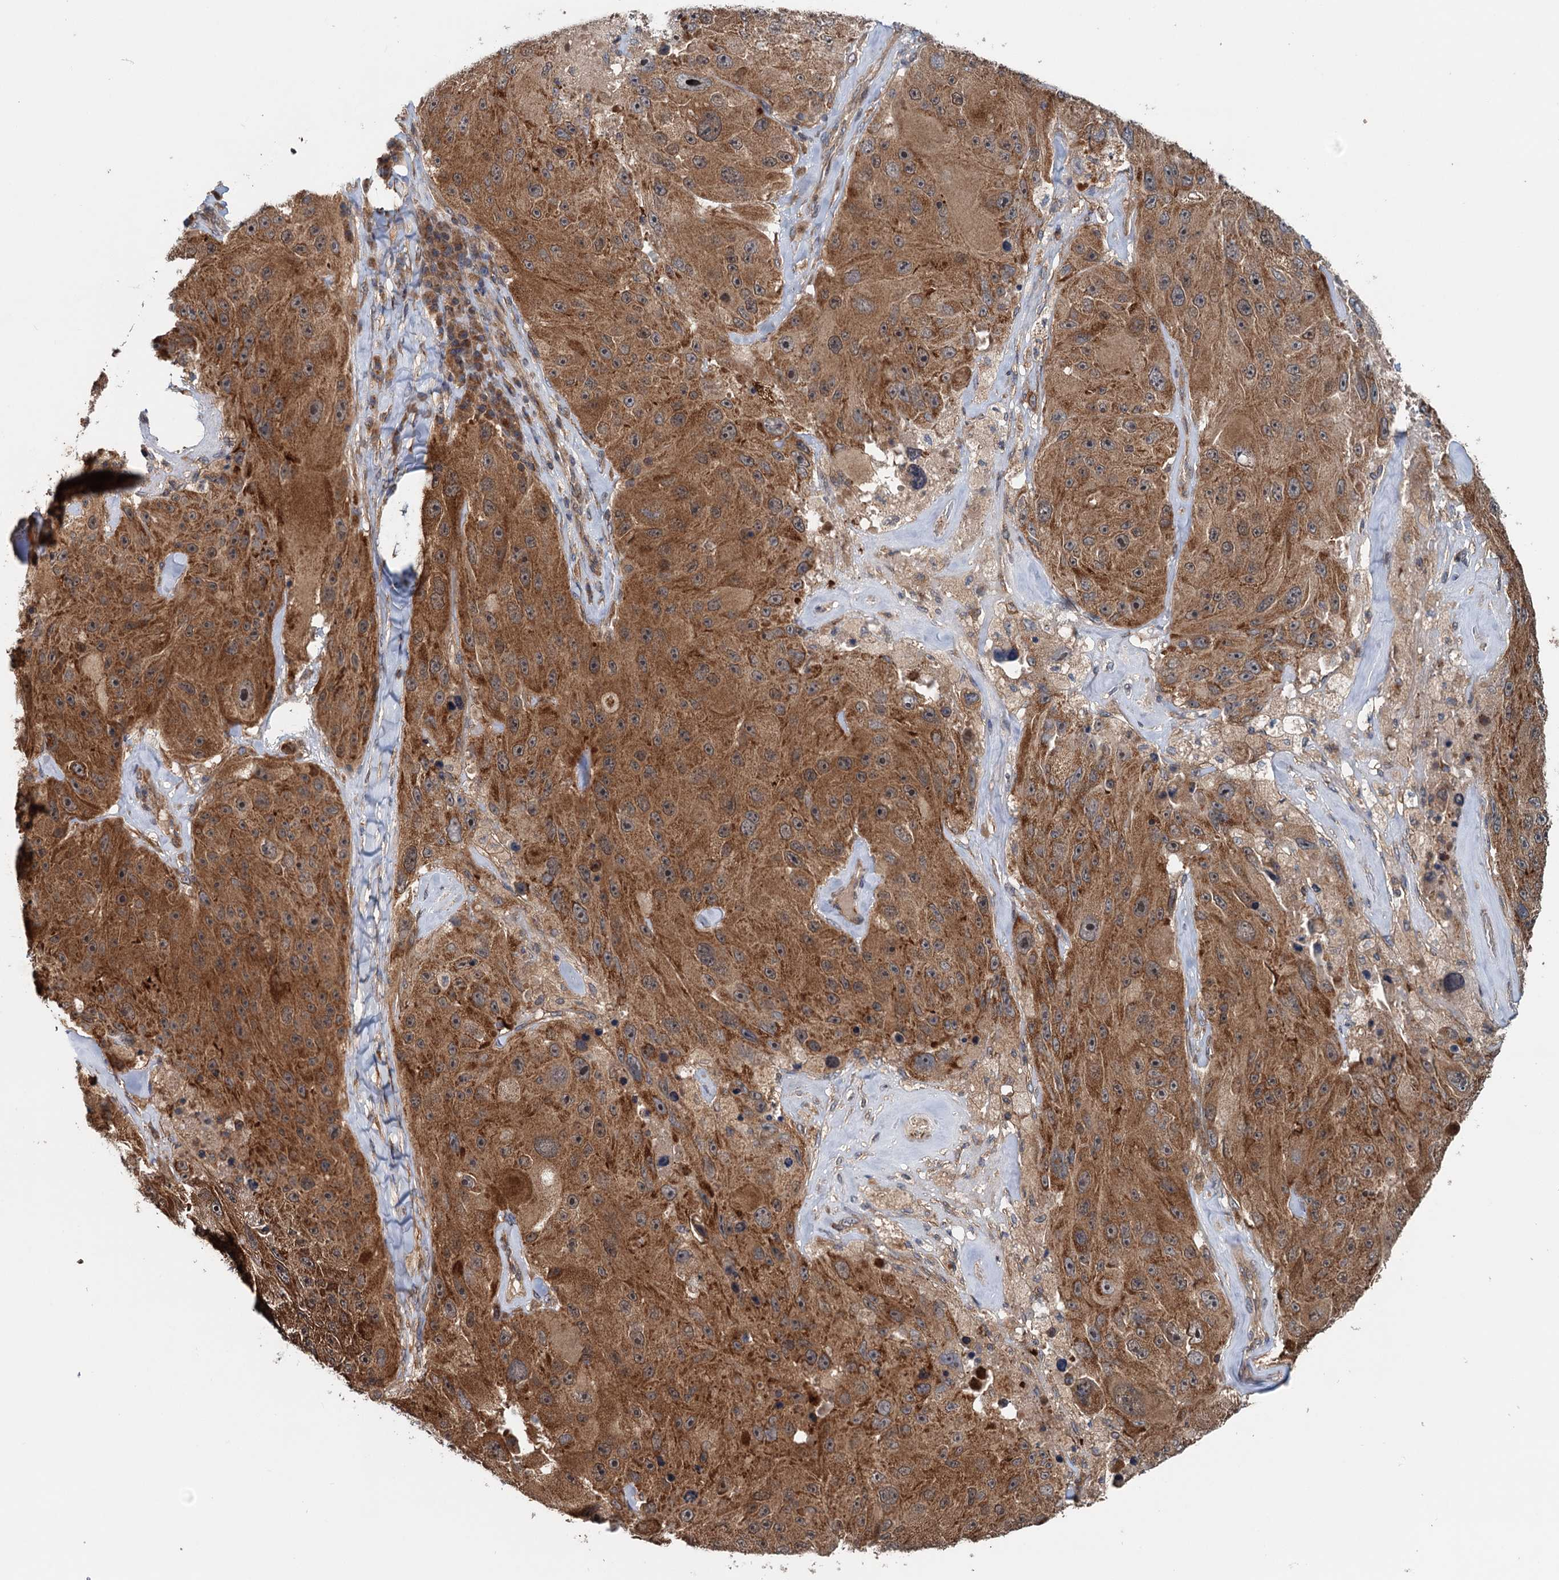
{"staining": {"intensity": "strong", "quantity": ">75%", "location": "cytoplasmic/membranous"}, "tissue": "melanoma", "cell_type": "Tumor cells", "image_type": "cancer", "snomed": [{"axis": "morphology", "description": "Malignant melanoma, Metastatic site"}, {"axis": "topography", "description": "Lymph node"}], "caption": "Immunohistochemistry (IHC) image of human melanoma stained for a protein (brown), which exhibits high levels of strong cytoplasmic/membranous positivity in approximately >75% of tumor cells.", "gene": "TEDC1", "patient": {"sex": "male", "age": 62}}